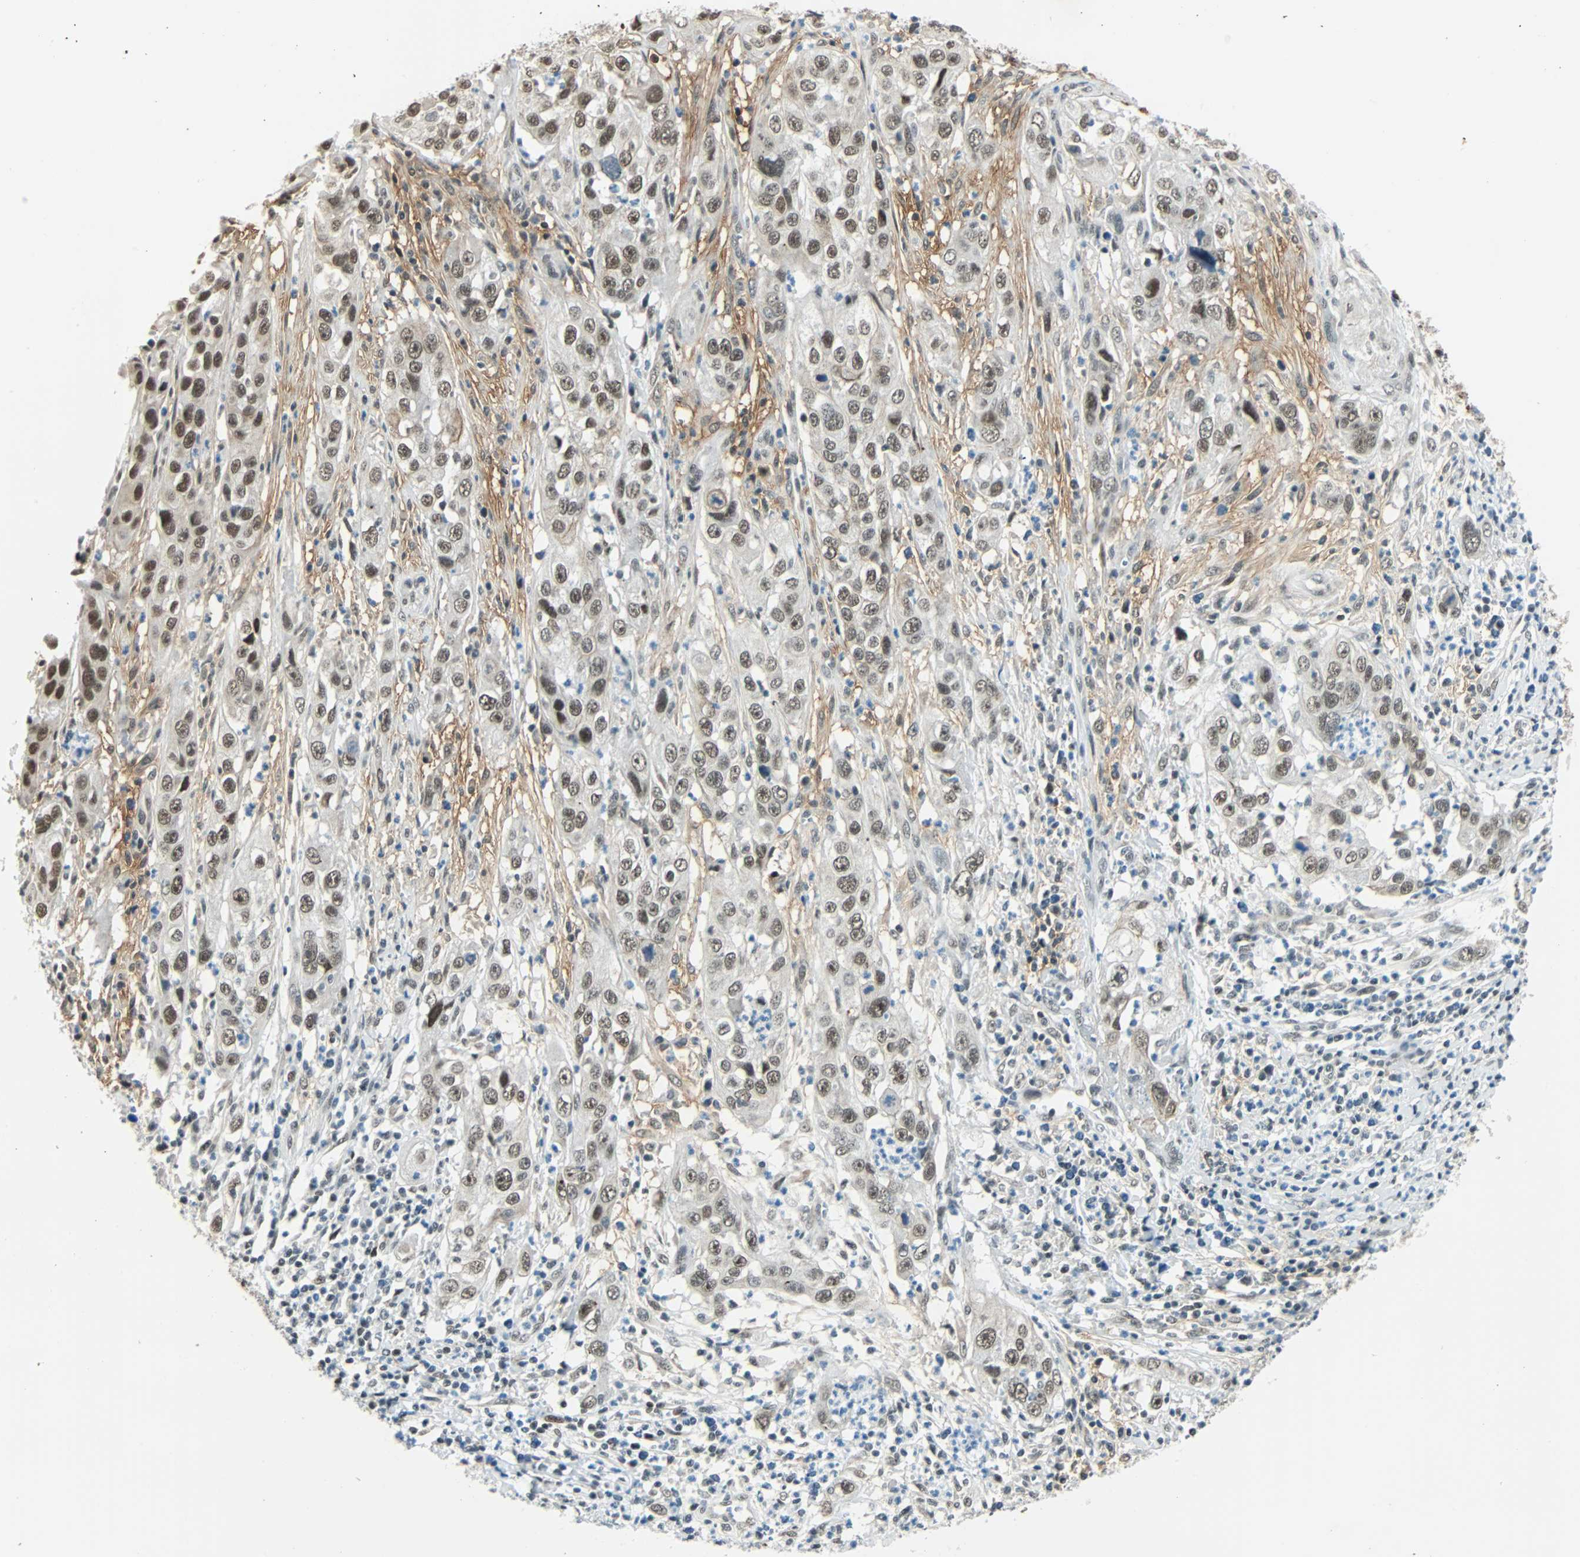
{"staining": {"intensity": "moderate", "quantity": ">75%", "location": "nuclear"}, "tissue": "cervical cancer", "cell_type": "Tumor cells", "image_type": "cancer", "snomed": [{"axis": "morphology", "description": "Squamous cell carcinoma, NOS"}, {"axis": "topography", "description": "Cervix"}], "caption": "Squamous cell carcinoma (cervical) tissue exhibits moderate nuclear staining in approximately >75% of tumor cells", "gene": "NELFE", "patient": {"sex": "female", "age": 32}}